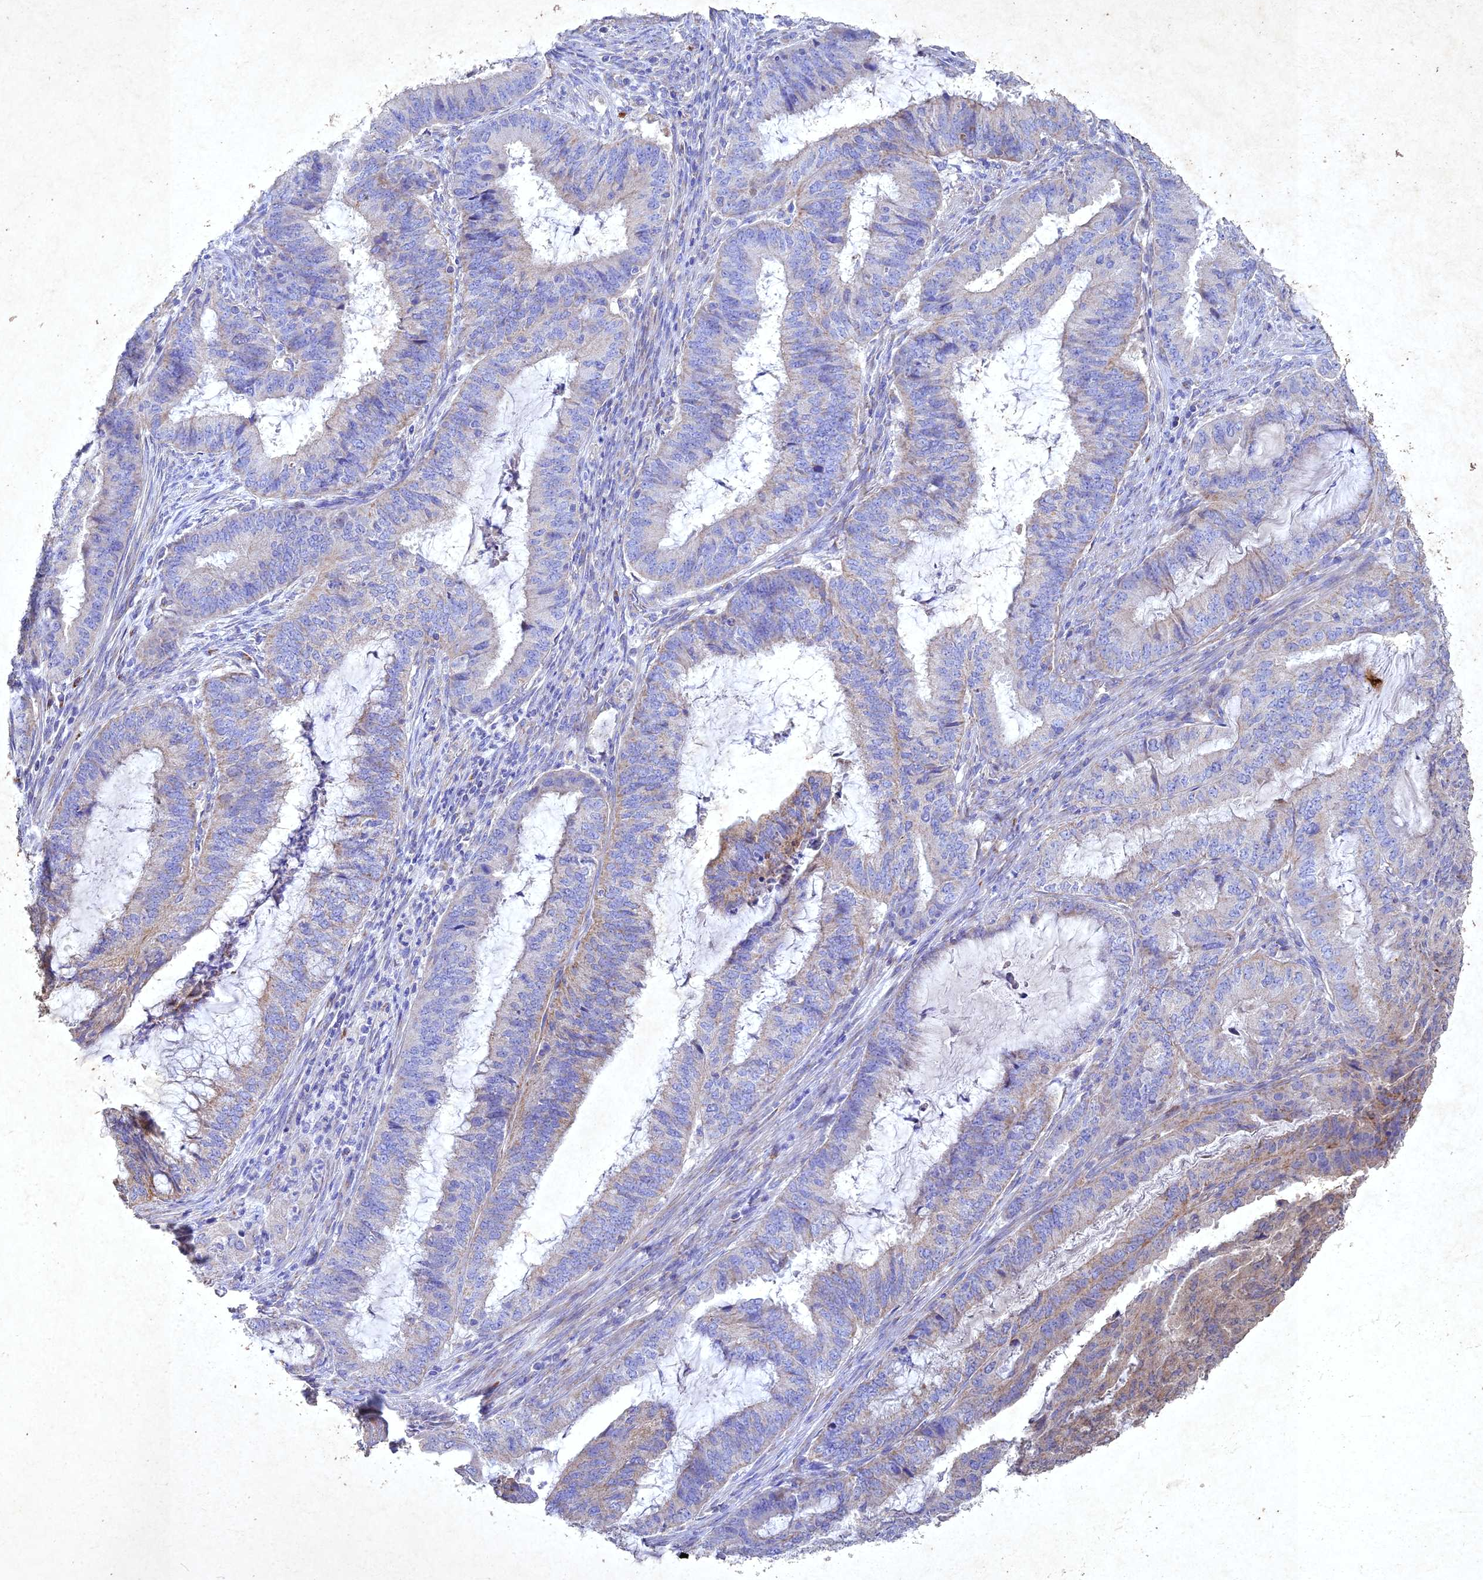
{"staining": {"intensity": "weak", "quantity": "<25%", "location": "cytoplasmic/membranous"}, "tissue": "endometrial cancer", "cell_type": "Tumor cells", "image_type": "cancer", "snomed": [{"axis": "morphology", "description": "Adenocarcinoma, NOS"}, {"axis": "topography", "description": "Endometrium"}], "caption": "Immunohistochemical staining of human endometrial cancer demonstrates no significant expression in tumor cells.", "gene": "NDUFV1", "patient": {"sex": "female", "age": 51}}